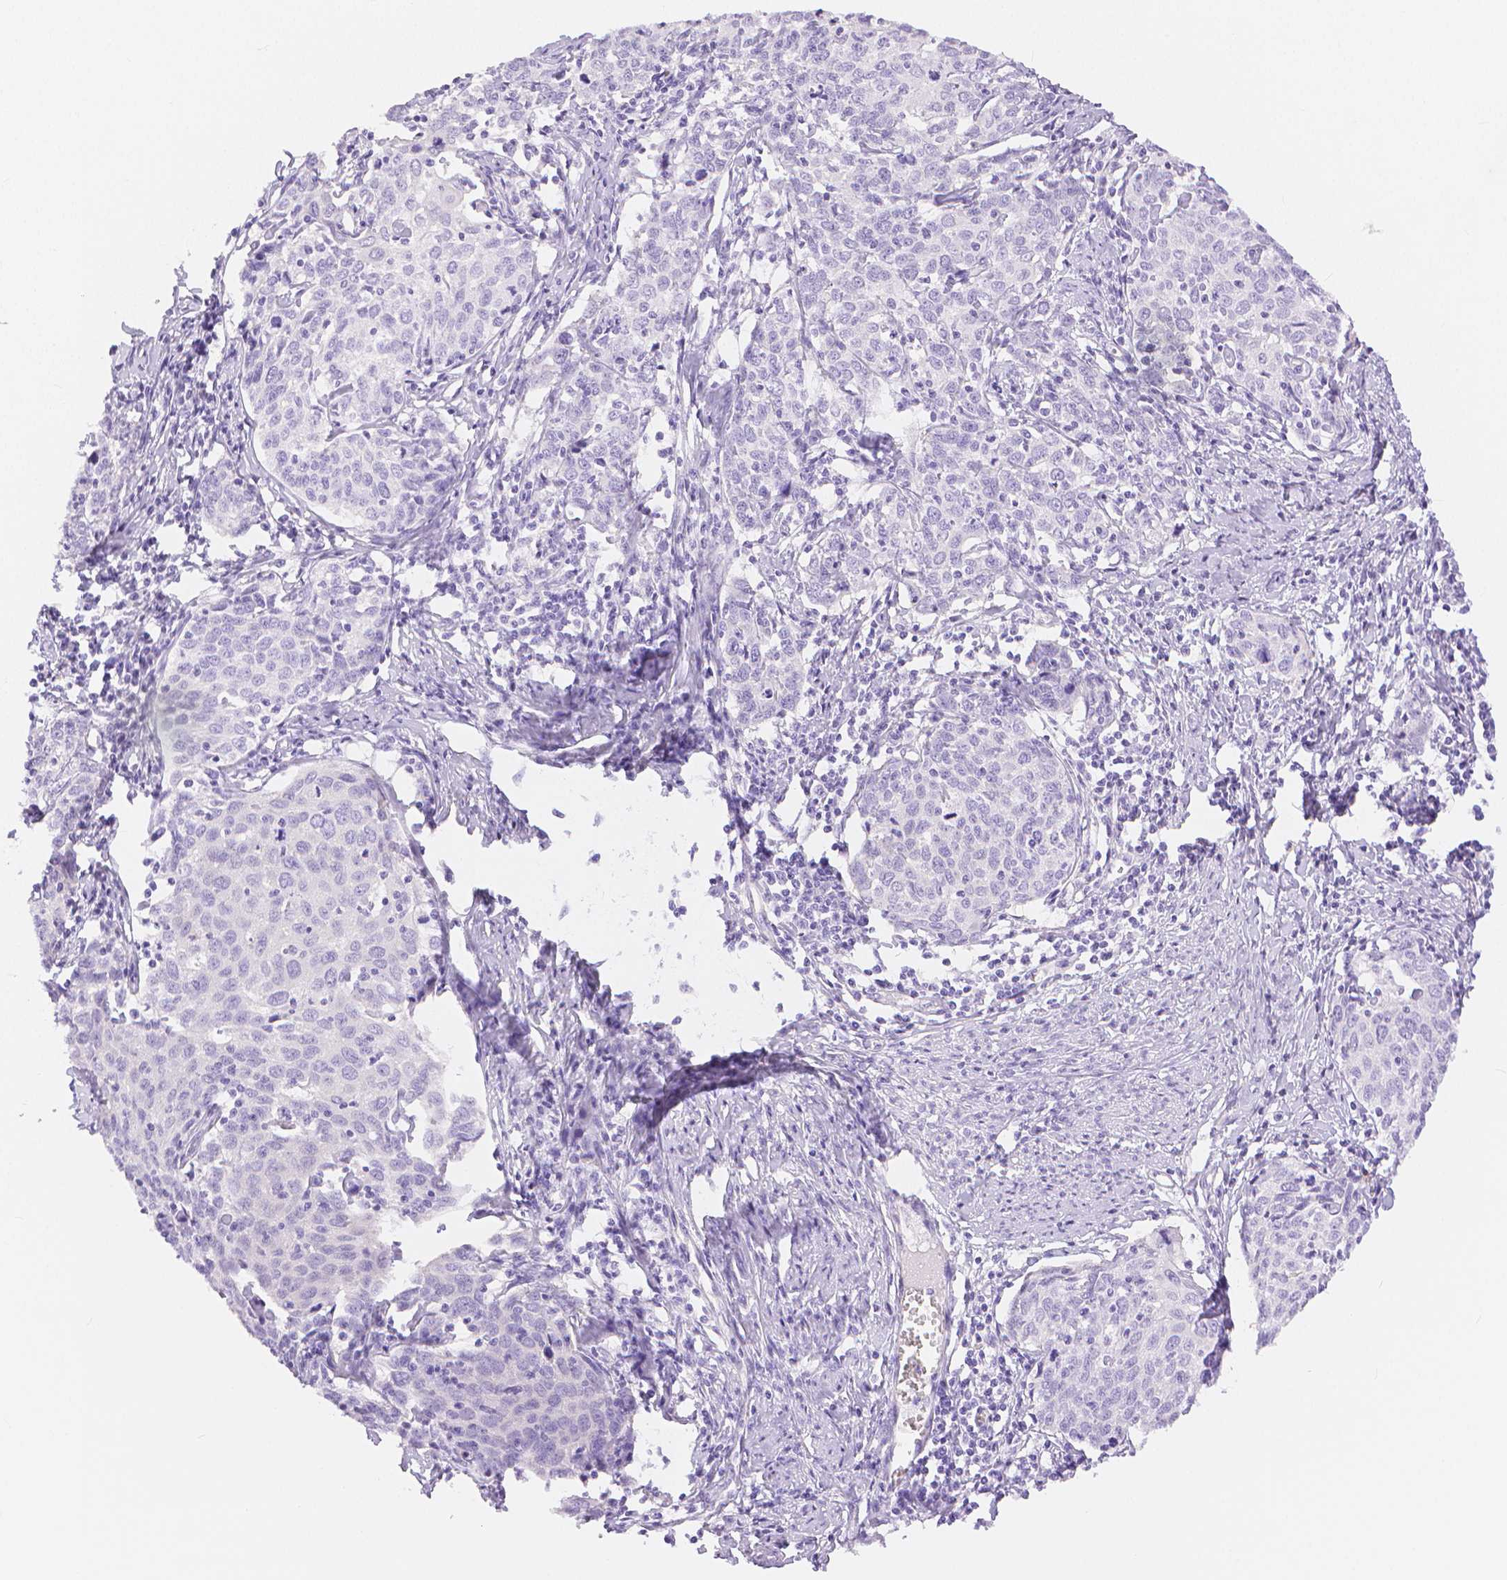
{"staining": {"intensity": "negative", "quantity": "none", "location": "none"}, "tissue": "cervical cancer", "cell_type": "Tumor cells", "image_type": "cancer", "snomed": [{"axis": "morphology", "description": "Squamous cell carcinoma, NOS"}, {"axis": "topography", "description": "Cervix"}], "caption": "Tumor cells show no significant staining in squamous cell carcinoma (cervical).", "gene": "SLC27A5", "patient": {"sex": "female", "age": 62}}